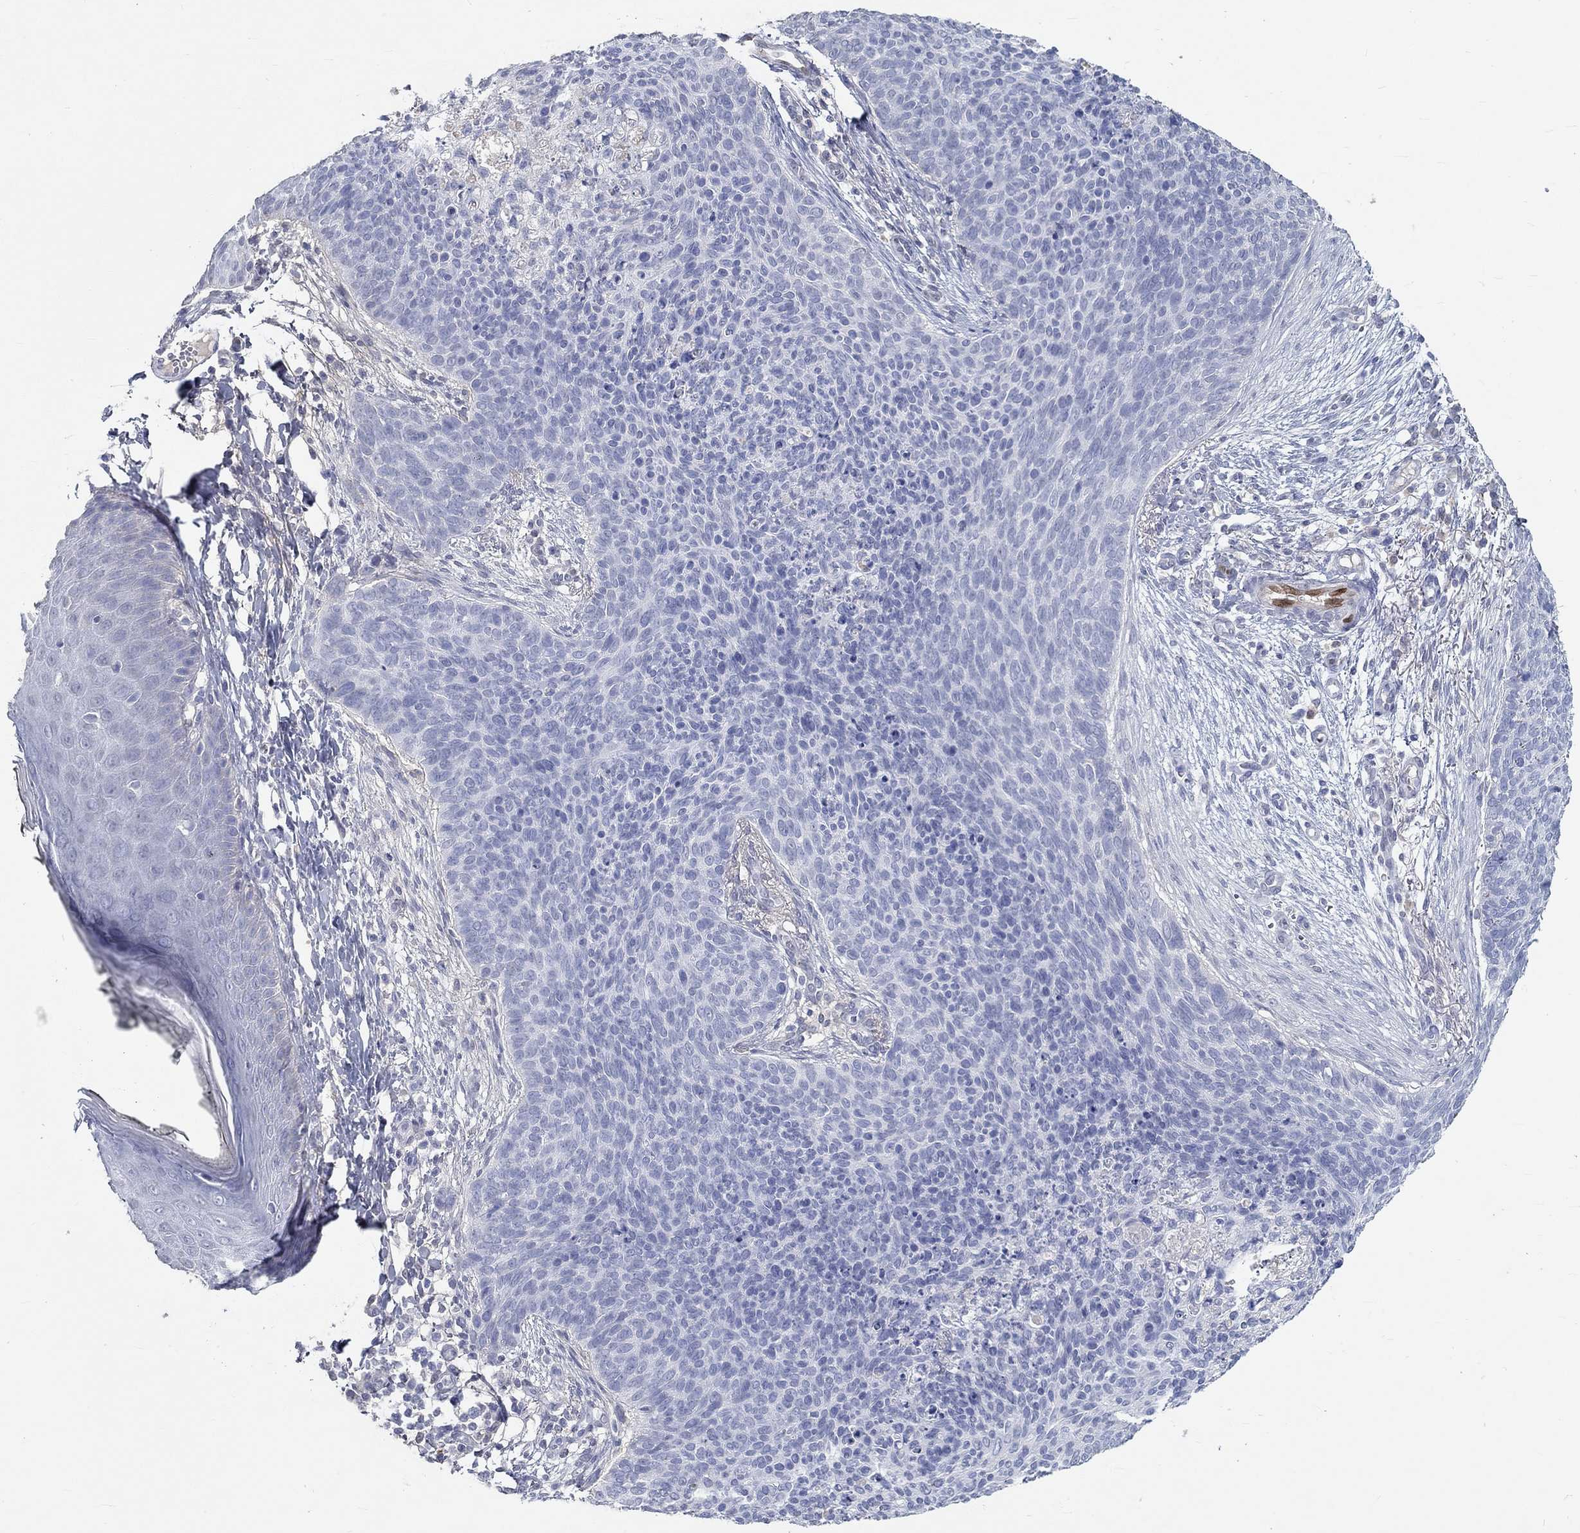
{"staining": {"intensity": "negative", "quantity": "none", "location": "none"}, "tissue": "skin cancer", "cell_type": "Tumor cells", "image_type": "cancer", "snomed": [{"axis": "morphology", "description": "Basal cell carcinoma"}, {"axis": "topography", "description": "Skin"}], "caption": "Tumor cells show no significant protein staining in skin cancer. The staining is performed using DAB (3,3'-diaminobenzidine) brown chromogen with nuclei counter-stained in using hematoxylin.", "gene": "FGF2", "patient": {"sex": "male", "age": 64}}